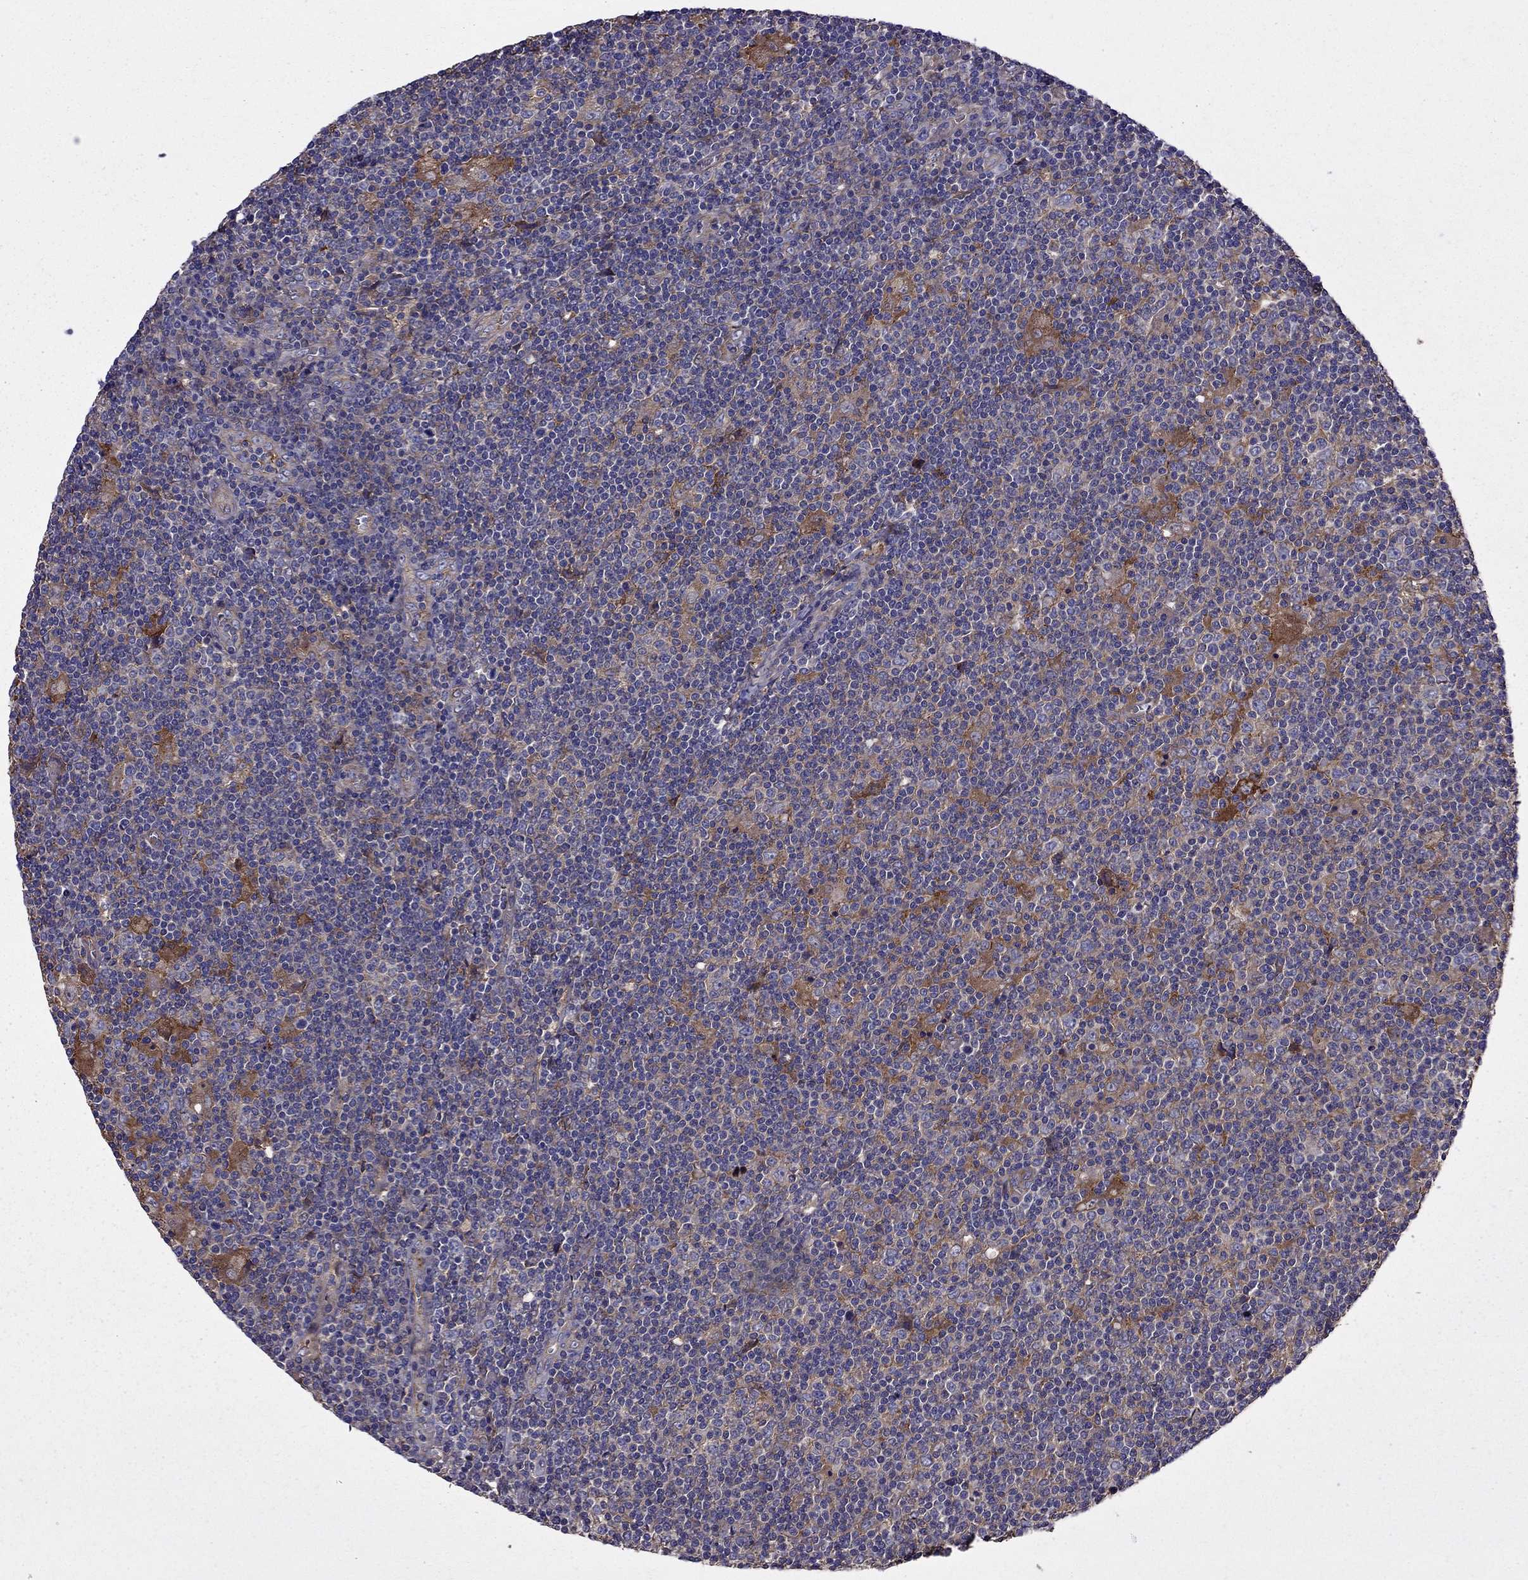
{"staining": {"intensity": "negative", "quantity": "none", "location": "none"}, "tissue": "lymphoma", "cell_type": "Tumor cells", "image_type": "cancer", "snomed": [{"axis": "morphology", "description": "Hodgkin's disease, NOS"}, {"axis": "topography", "description": "Lymph node"}], "caption": "Lymphoma was stained to show a protein in brown. There is no significant positivity in tumor cells. Nuclei are stained in blue.", "gene": "ITGB1", "patient": {"sex": "male", "age": 40}}